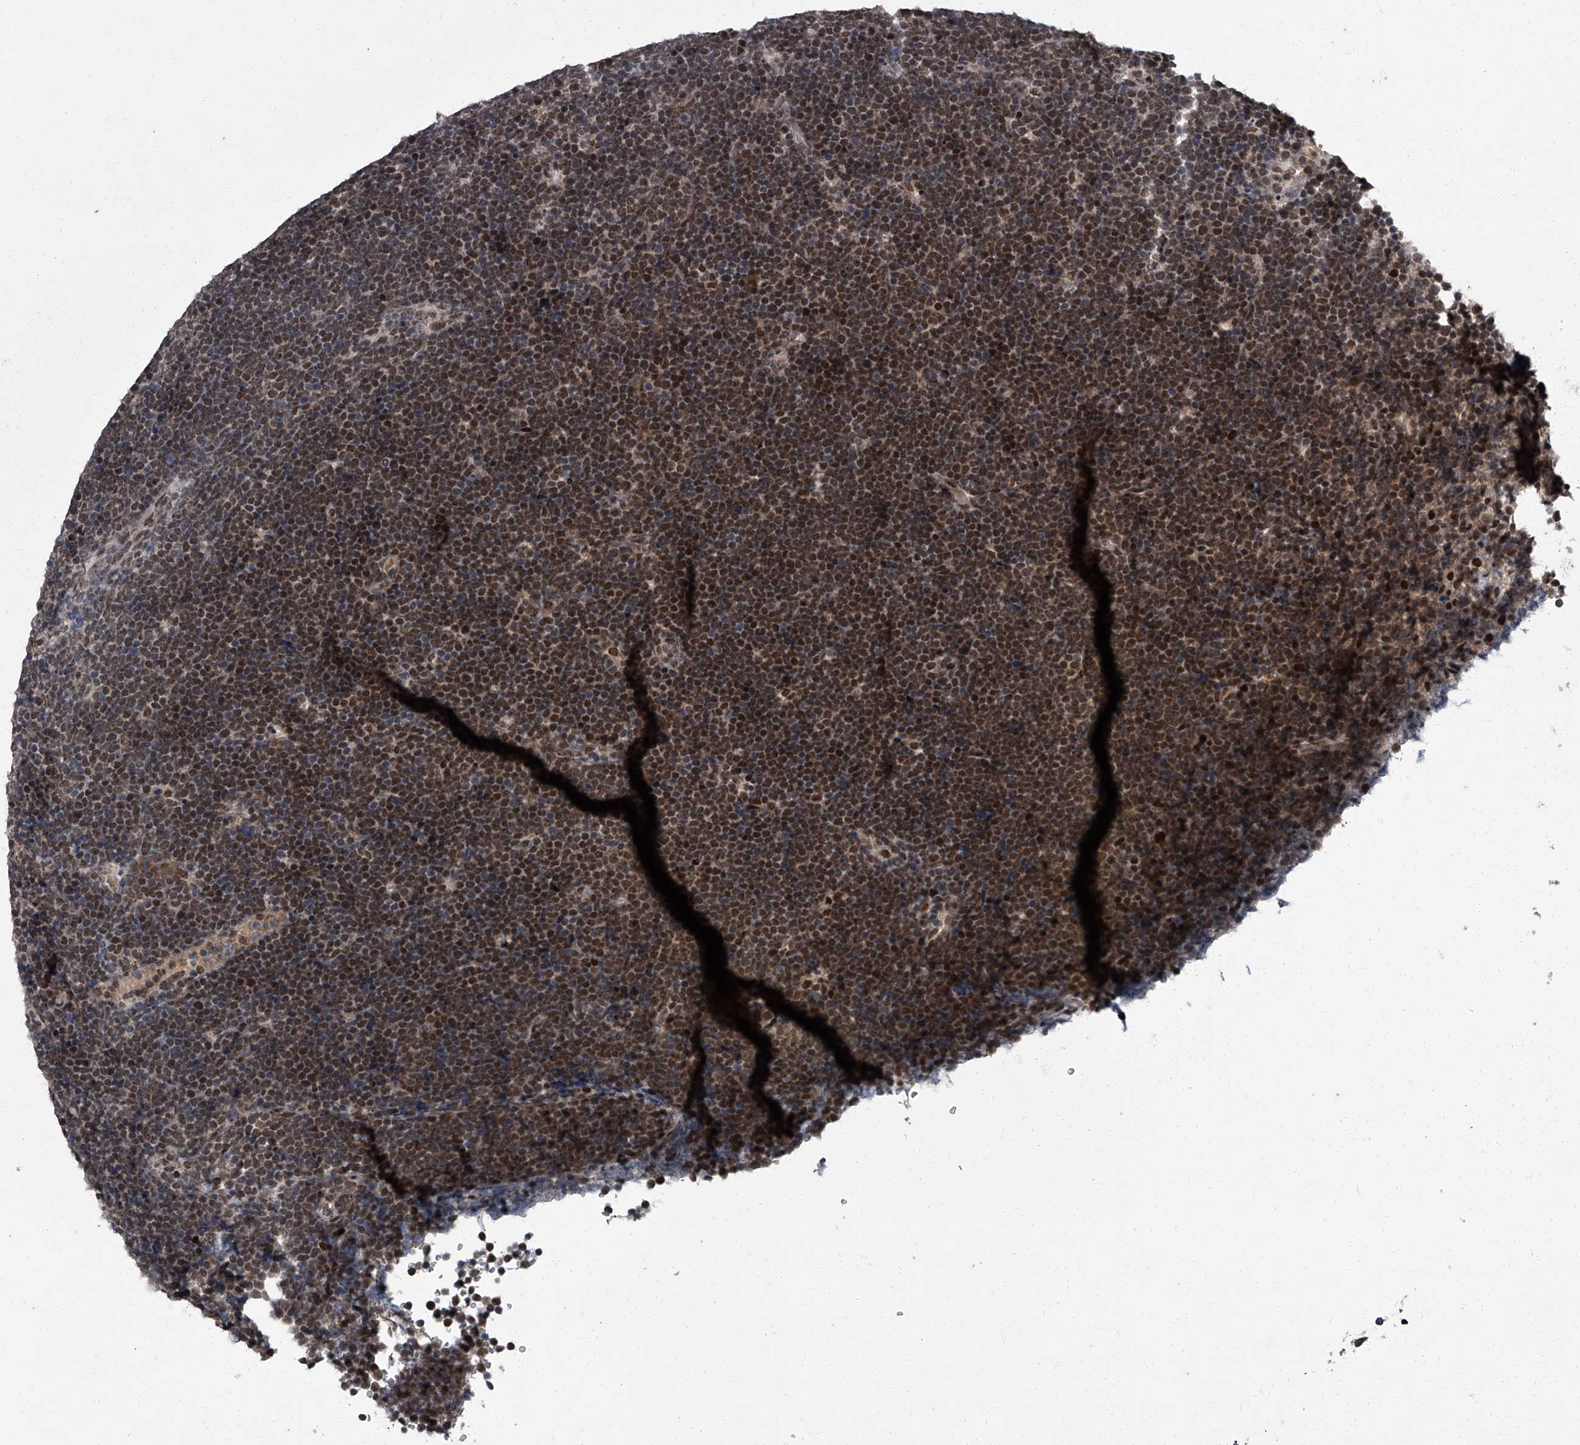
{"staining": {"intensity": "moderate", "quantity": ">75%", "location": "nuclear"}, "tissue": "lymphoma", "cell_type": "Tumor cells", "image_type": "cancer", "snomed": [{"axis": "morphology", "description": "Malignant lymphoma, non-Hodgkin's type, High grade"}, {"axis": "topography", "description": "Lymph node"}], "caption": "Approximately >75% of tumor cells in human lymphoma exhibit moderate nuclear protein staining as visualized by brown immunohistochemical staining.", "gene": "ZNF518B", "patient": {"sex": "male", "age": 13}}